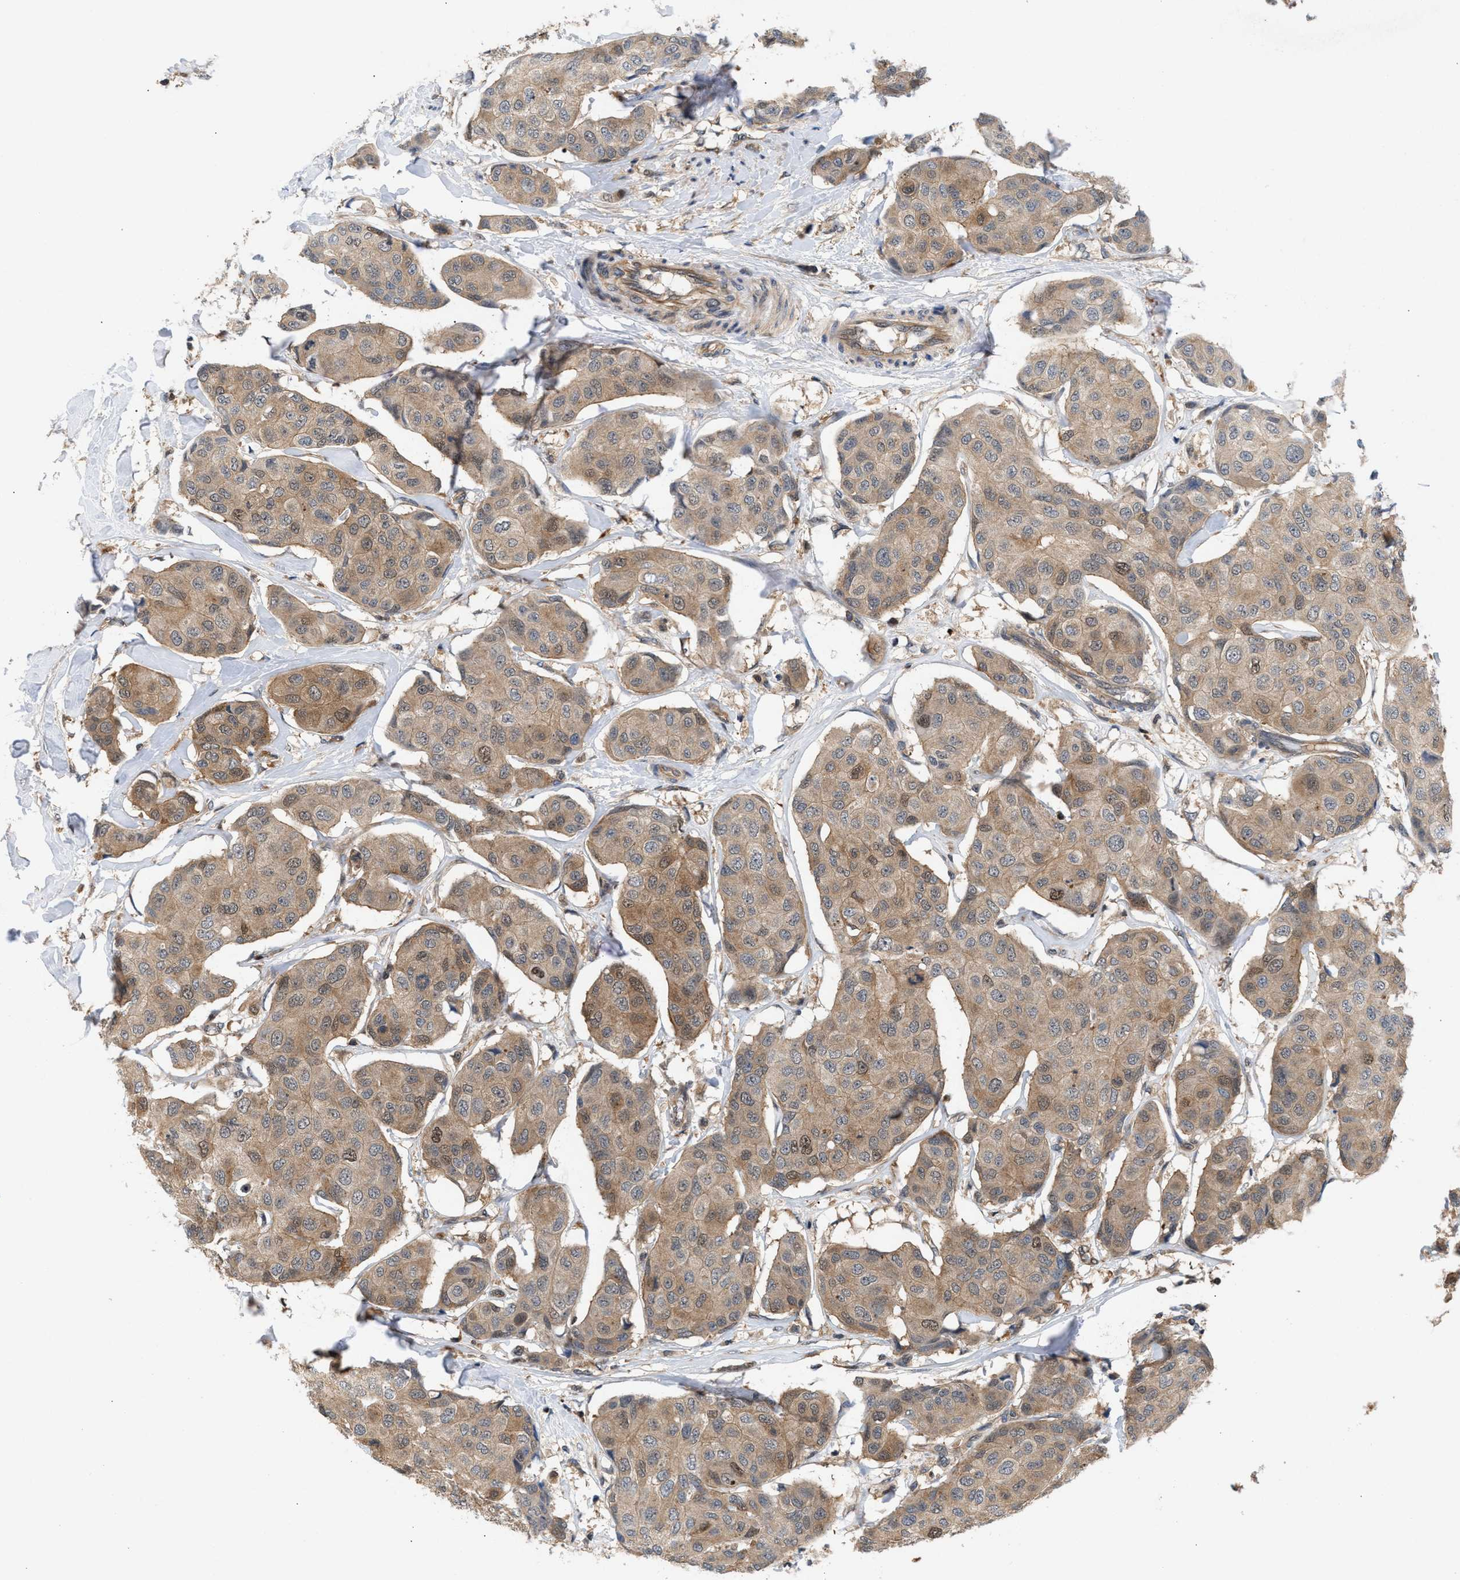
{"staining": {"intensity": "weak", "quantity": ">75%", "location": "cytoplasmic/membranous"}, "tissue": "breast cancer", "cell_type": "Tumor cells", "image_type": "cancer", "snomed": [{"axis": "morphology", "description": "Duct carcinoma"}, {"axis": "topography", "description": "Breast"}], "caption": "This histopathology image reveals immunohistochemistry staining of breast cancer (intraductal carcinoma), with low weak cytoplasmic/membranous positivity in approximately >75% of tumor cells.", "gene": "GLOD4", "patient": {"sex": "female", "age": 80}}